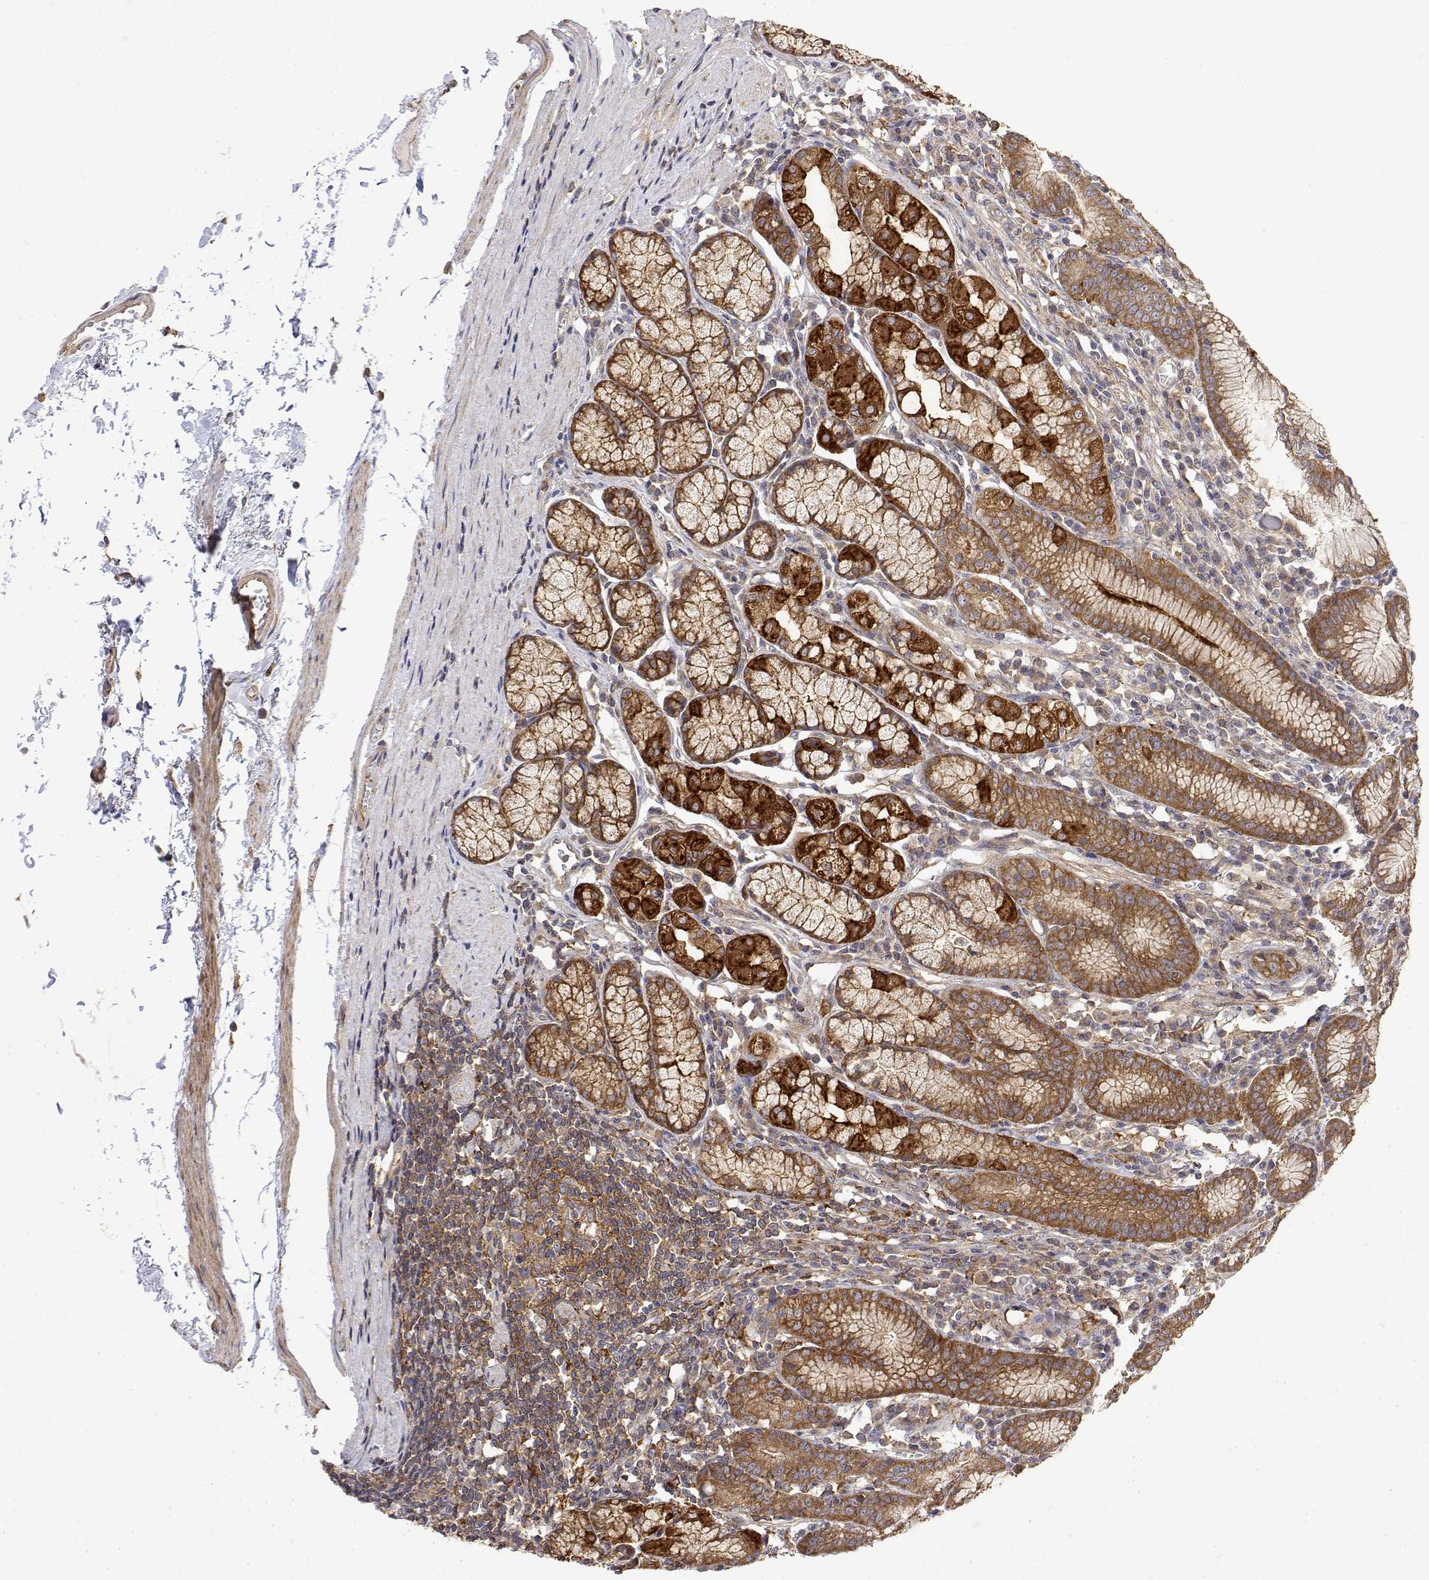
{"staining": {"intensity": "strong", "quantity": ">75%", "location": "cytoplasmic/membranous"}, "tissue": "stomach", "cell_type": "Glandular cells", "image_type": "normal", "snomed": [{"axis": "morphology", "description": "Normal tissue, NOS"}, {"axis": "topography", "description": "Stomach"}], "caption": "Glandular cells demonstrate high levels of strong cytoplasmic/membranous staining in about >75% of cells in benign human stomach. (DAB IHC, brown staining for protein, blue staining for nuclei).", "gene": "PACSIN2", "patient": {"sex": "male", "age": 55}}